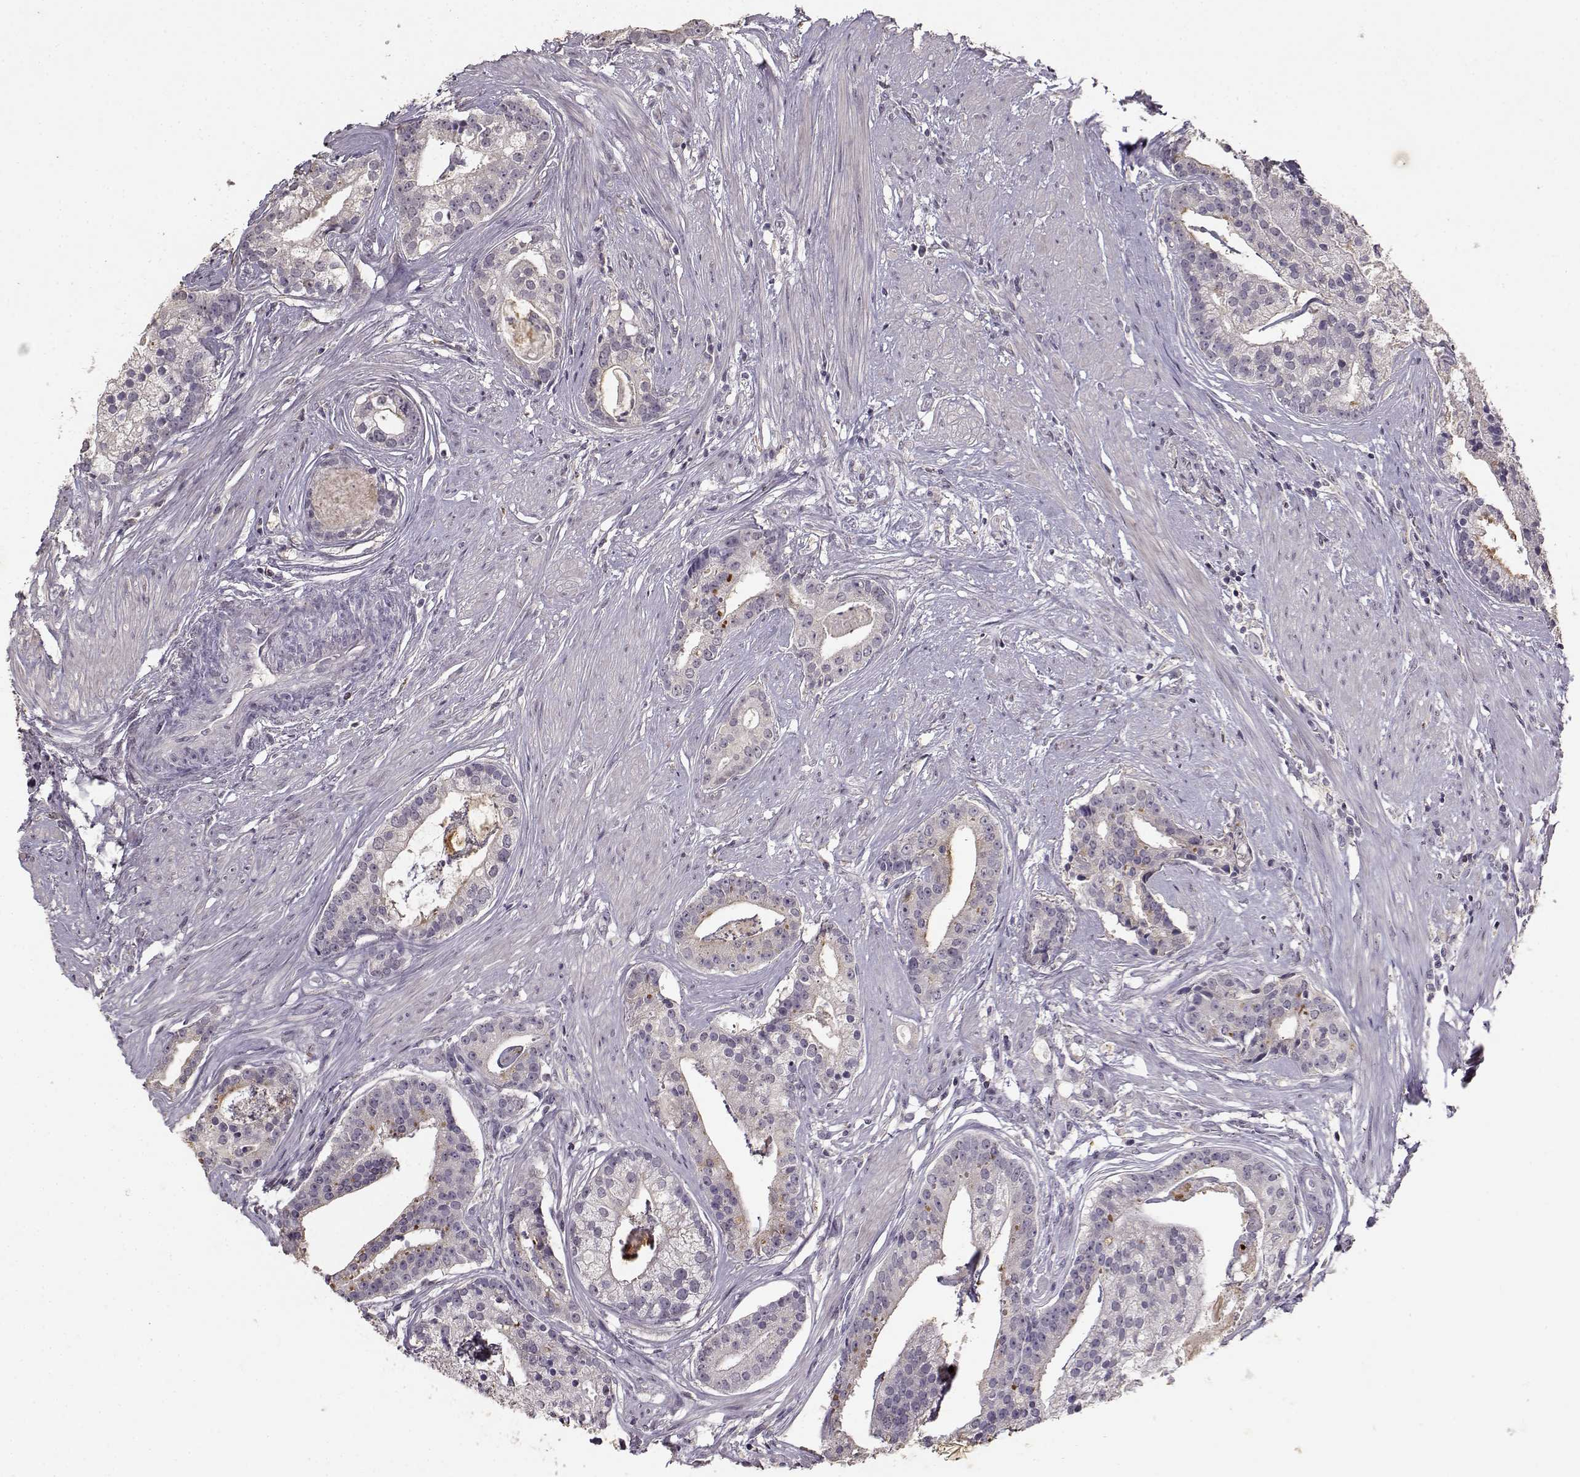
{"staining": {"intensity": "negative", "quantity": "none", "location": "none"}, "tissue": "prostate cancer", "cell_type": "Tumor cells", "image_type": "cancer", "snomed": [{"axis": "morphology", "description": "Adenocarcinoma, NOS"}, {"axis": "topography", "description": "Prostate and seminal vesicle, NOS"}, {"axis": "topography", "description": "Prostate"}], "caption": "DAB (3,3'-diaminobenzidine) immunohistochemical staining of human prostate adenocarcinoma displays no significant positivity in tumor cells. (Brightfield microscopy of DAB (3,3'-diaminobenzidine) immunohistochemistry at high magnification).", "gene": "UROC1", "patient": {"sex": "male", "age": 44}}